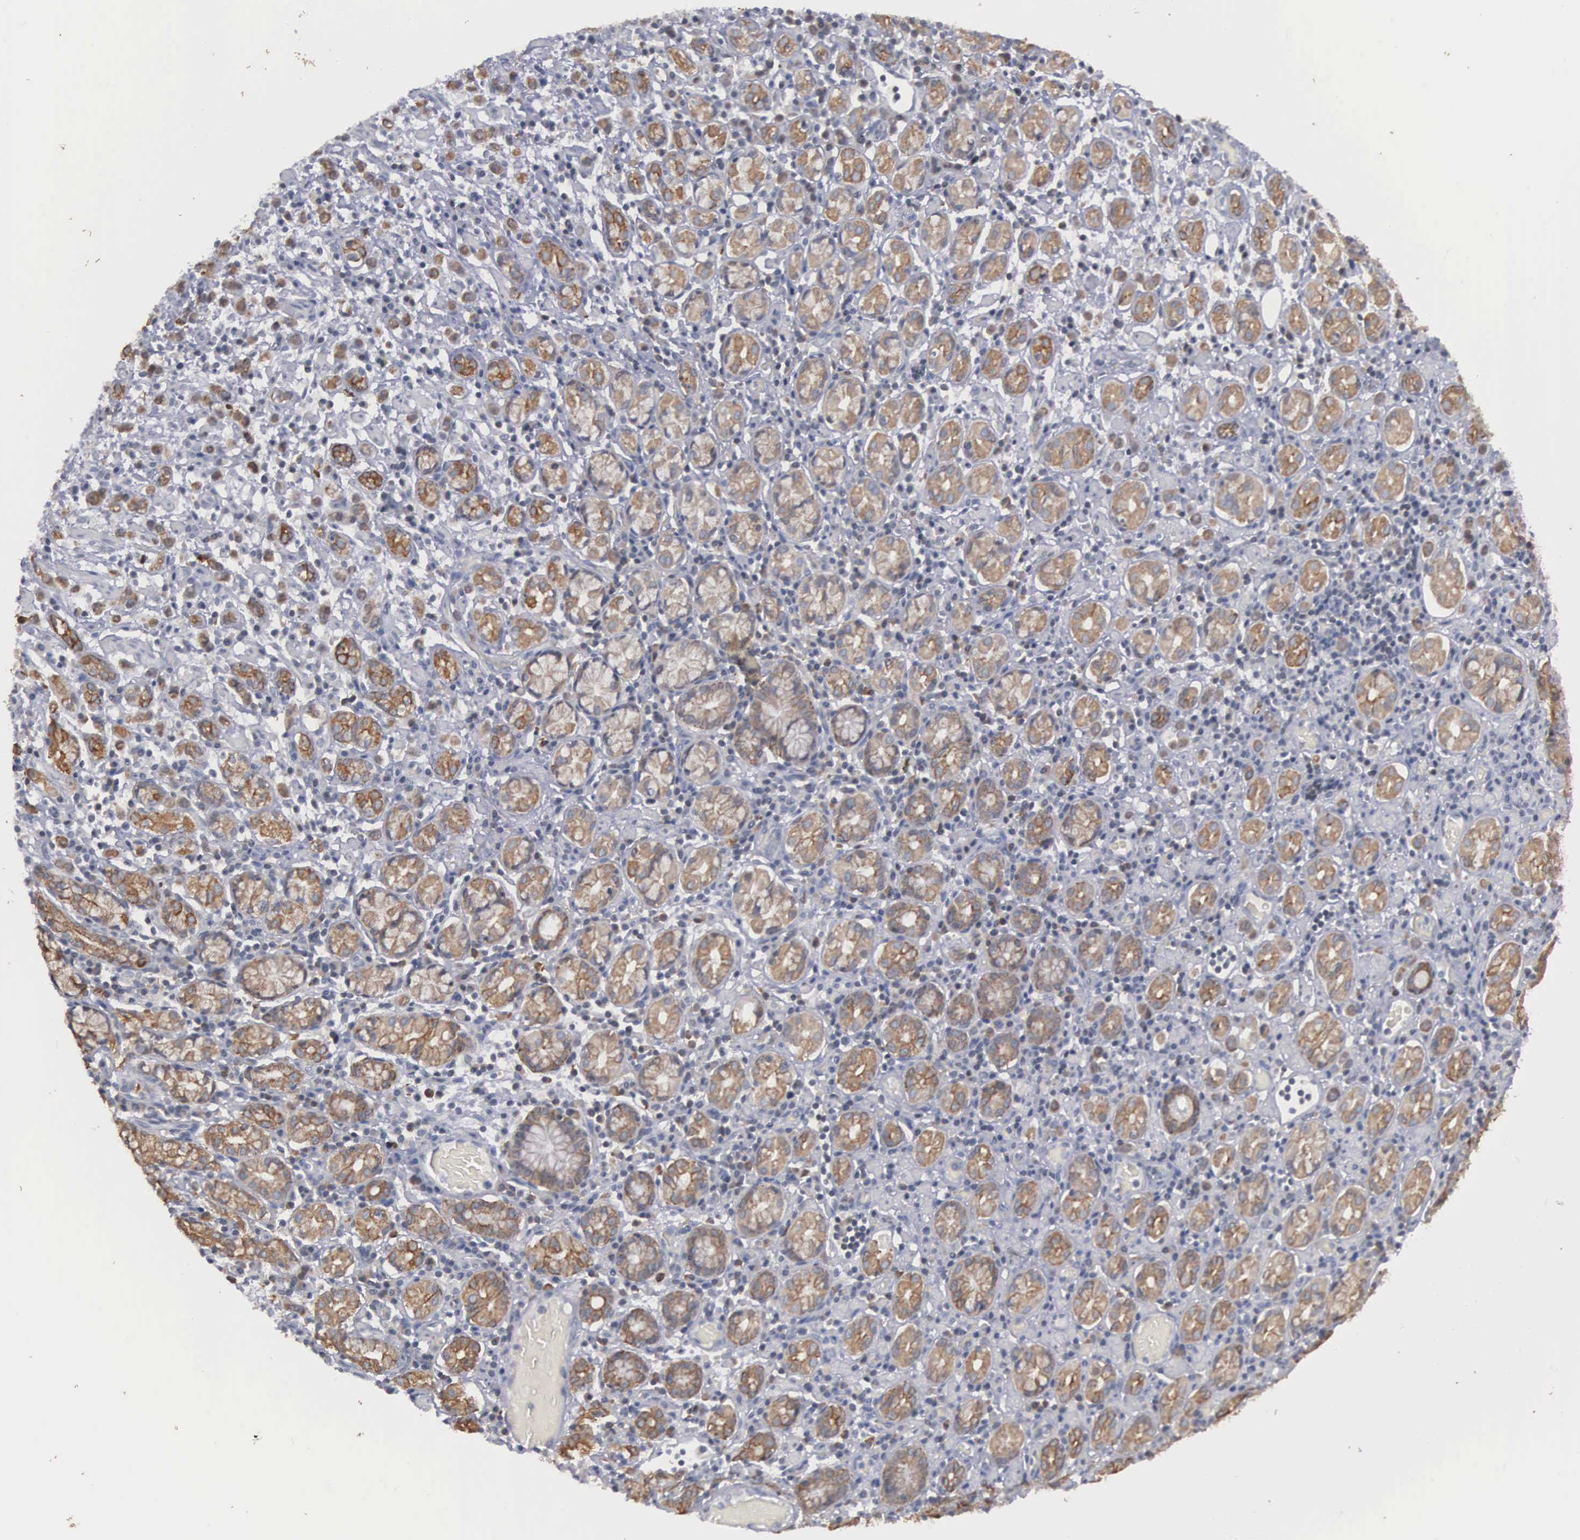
{"staining": {"intensity": "moderate", "quantity": "25%-75%", "location": "cytoplasmic/membranous"}, "tissue": "stomach cancer", "cell_type": "Tumor cells", "image_type": "cancer", "snomed": [{"axis": "morphology", "description": "Adenocarcinoma, NOS"}, {"axis": "topography", "description": "Stomach, lower"}], "caption": "Moderate cytoplasmic/membranous protein staining is identified in about 25%-75% of tumor cells in stomach adenocarcinoma.", "gene": "WDR89", "patient": {"sex": "male", "age": 88}}